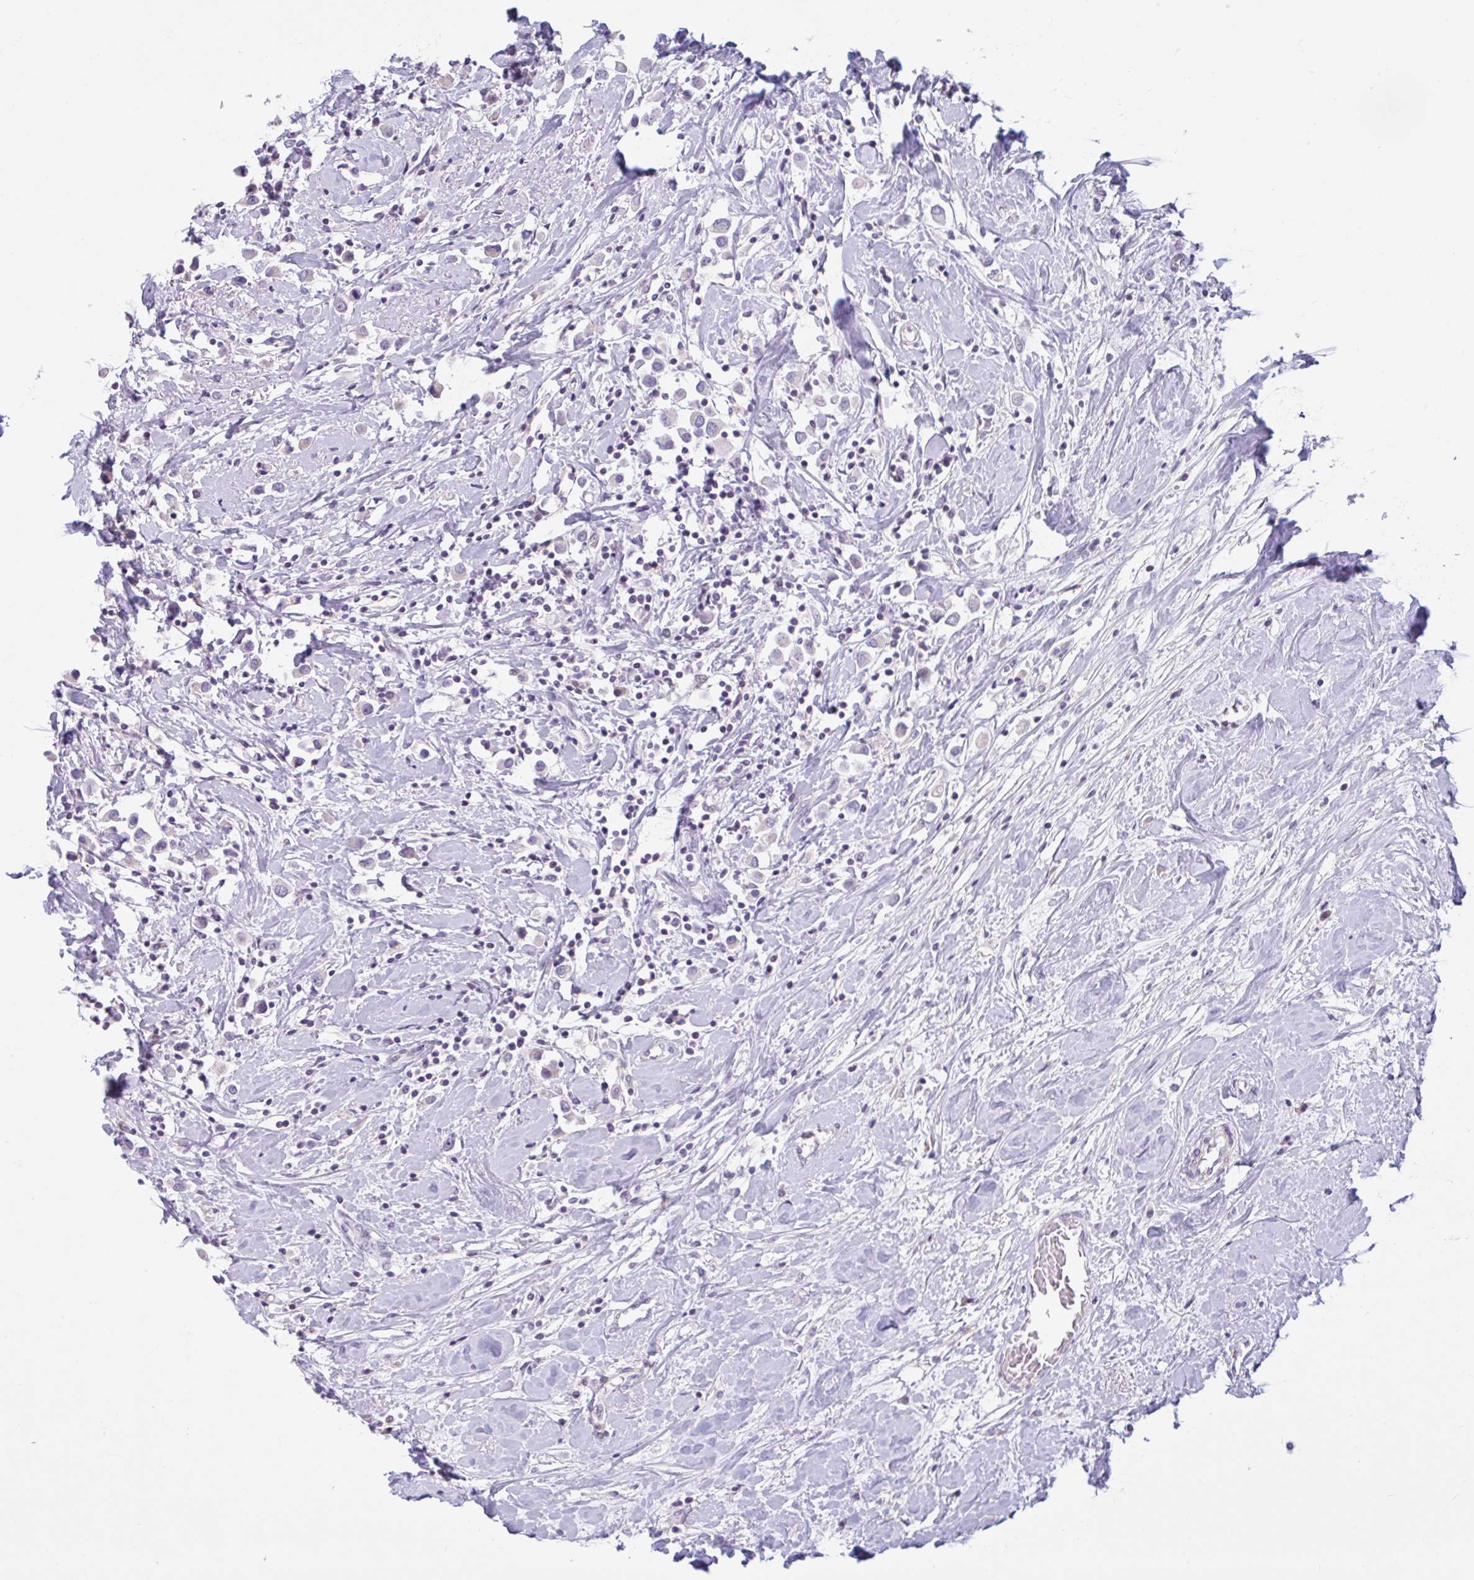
{"staining": {"intensity": "negative", "quantity": "none", "location": "none"}, "tissue": "breast cancer", "cell_type": "Tumor cells", "image_type": "cancer", "snomed": [{"axis": "morphology", "description": "Duct carcinoma"}, {"axis": "topography", "description": "Breast"}], "caption": "Breast cancer (intraductal carcinoma) was stained to show a protein in brown. There is no significant expression in tumor cells.", "gene": "CDH19", "patient": {"sex": "female", "age": 61}}